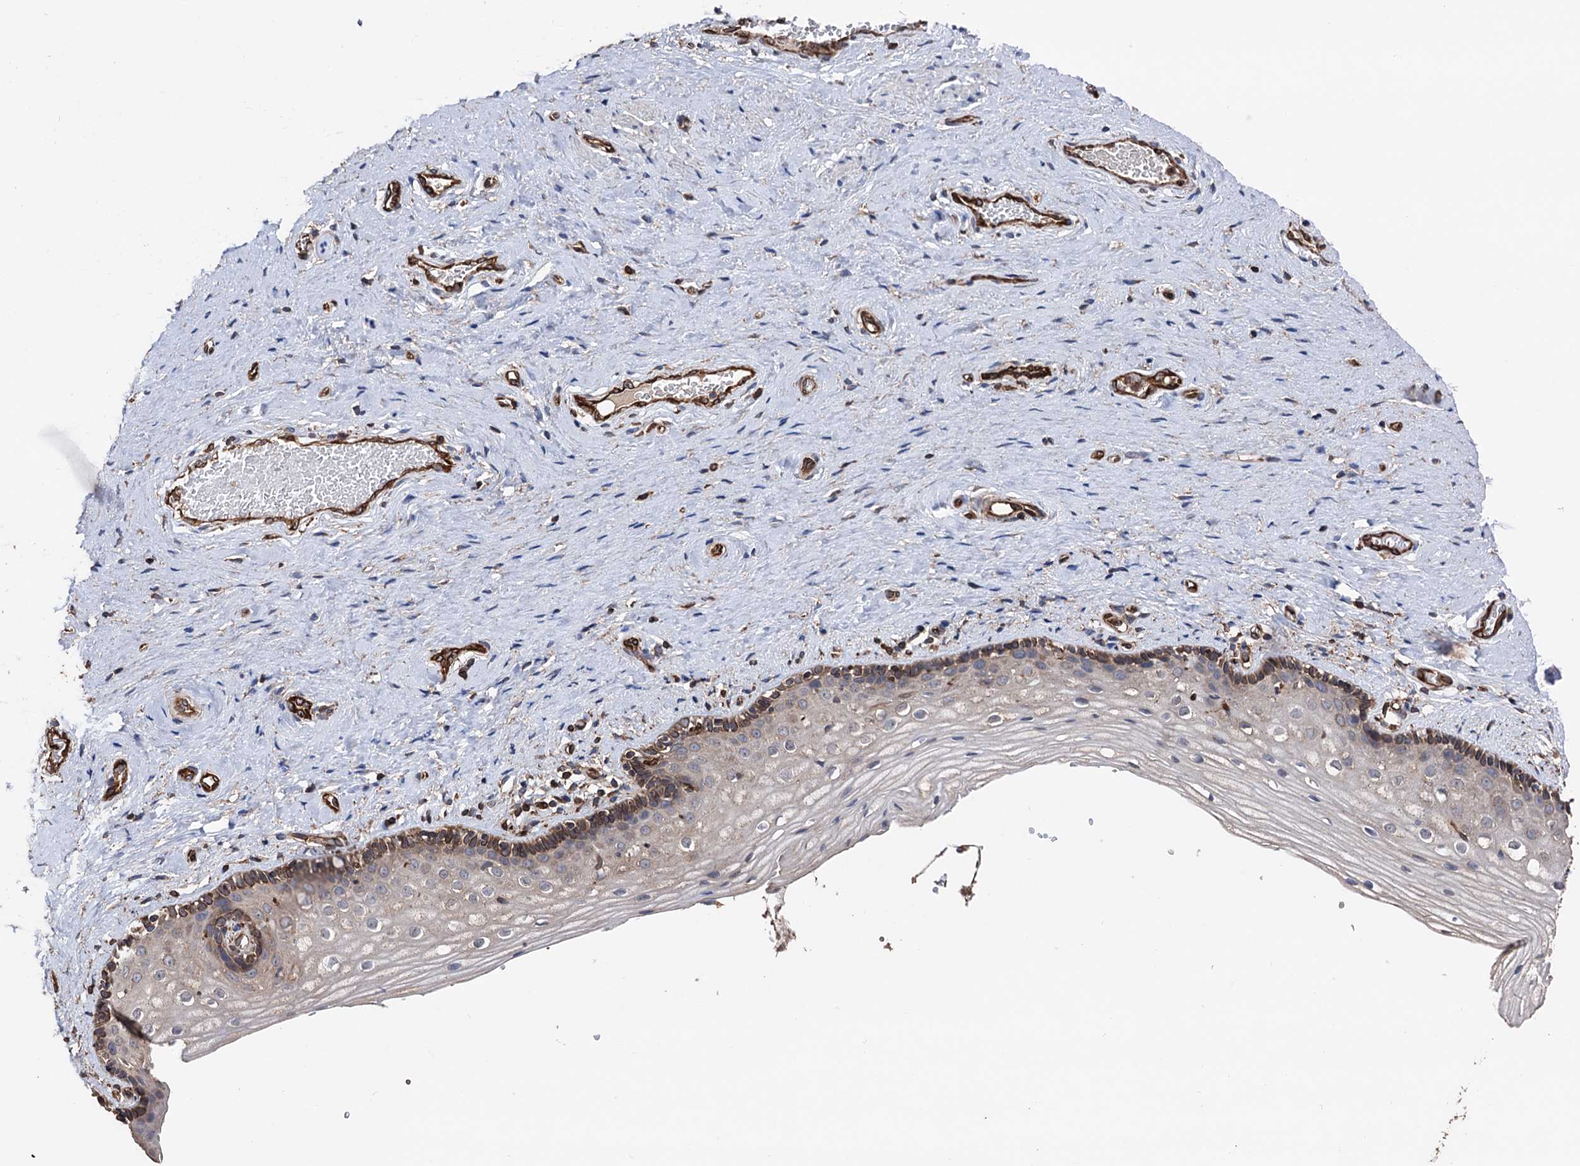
{"staining": {"intensity": "moderate", "quantity": "<25%", "location": "cytoplasmic/membranous"}, "tissue": "vagina", "cell_type": "Squamous epithelial cells", "image_type": "normal", "snomed": [{"axis": "morphology", "description": "Normal tissue, NOS"}, {"axis": "topography", "description": "Vagina"}], "caption": "A photomicrograph of human vagina stained for a protein reveals moderate cytoplasmic/membranous brown staining in squamous epithelial cells.", "gene": "STING1", "patient": {"sex": "female", "age": 46}}